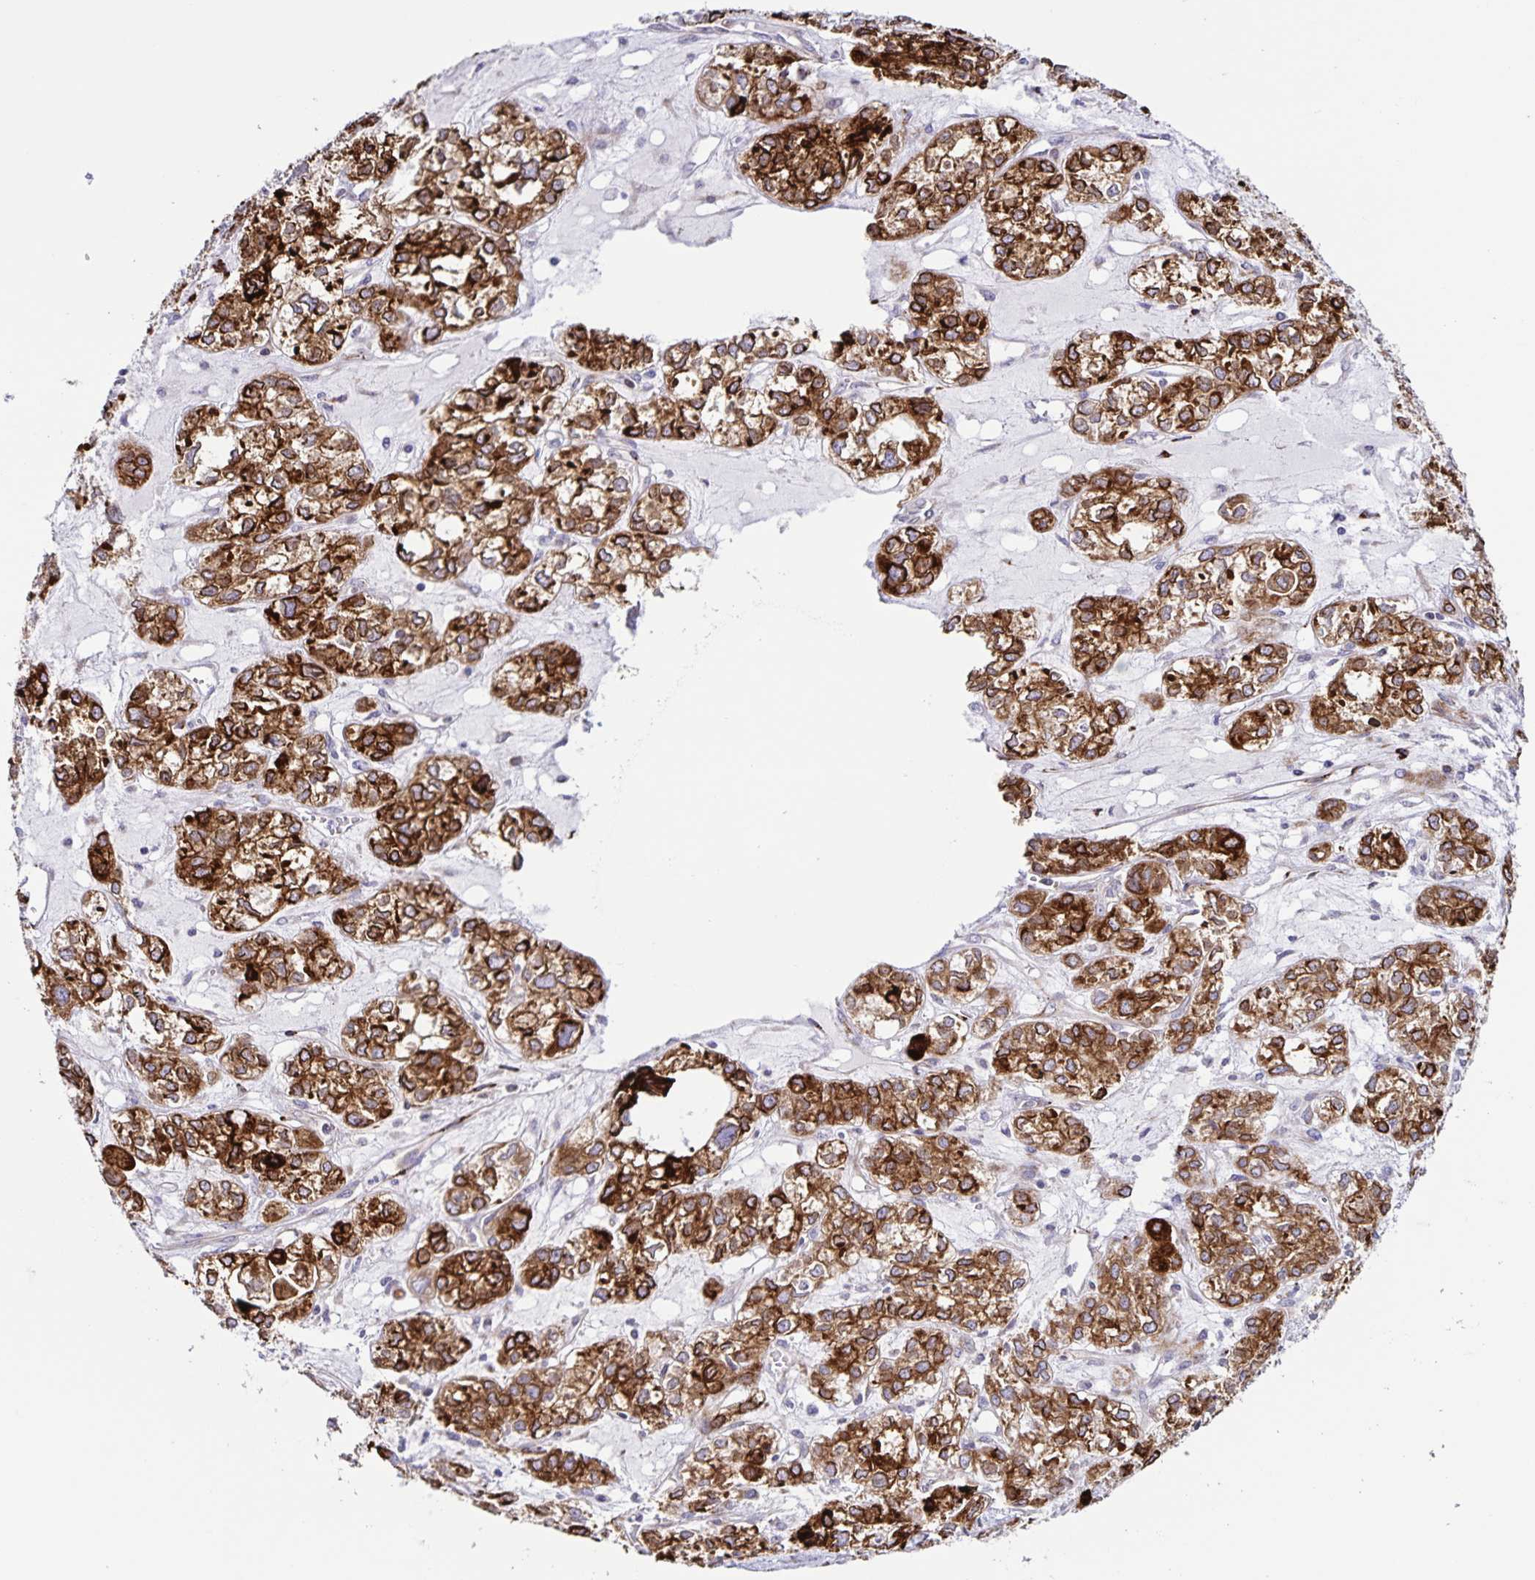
{"staining": {"intensity": "strong", "quantity": ">75%", "location": "cytoplasmic/membranous"}, "tissue": "ovarian cancer", "cell_type": "Tumor cells", "image_type": "cancer", "snomed": [{"axis": "morphology", "description": "Carcinoma, endometroid"}, {"axis": "topography", "description": "Ovary"}], "caption": "Ovarian cancer tissue demonstrates strong cytoplasmic/membranous expression in approximately >75% of tumor cells (Brightfield microscopy of DAB IHC at high magnification).", "gene": "OSBPL5", "patient": {"sex": "female", "age": 64}}